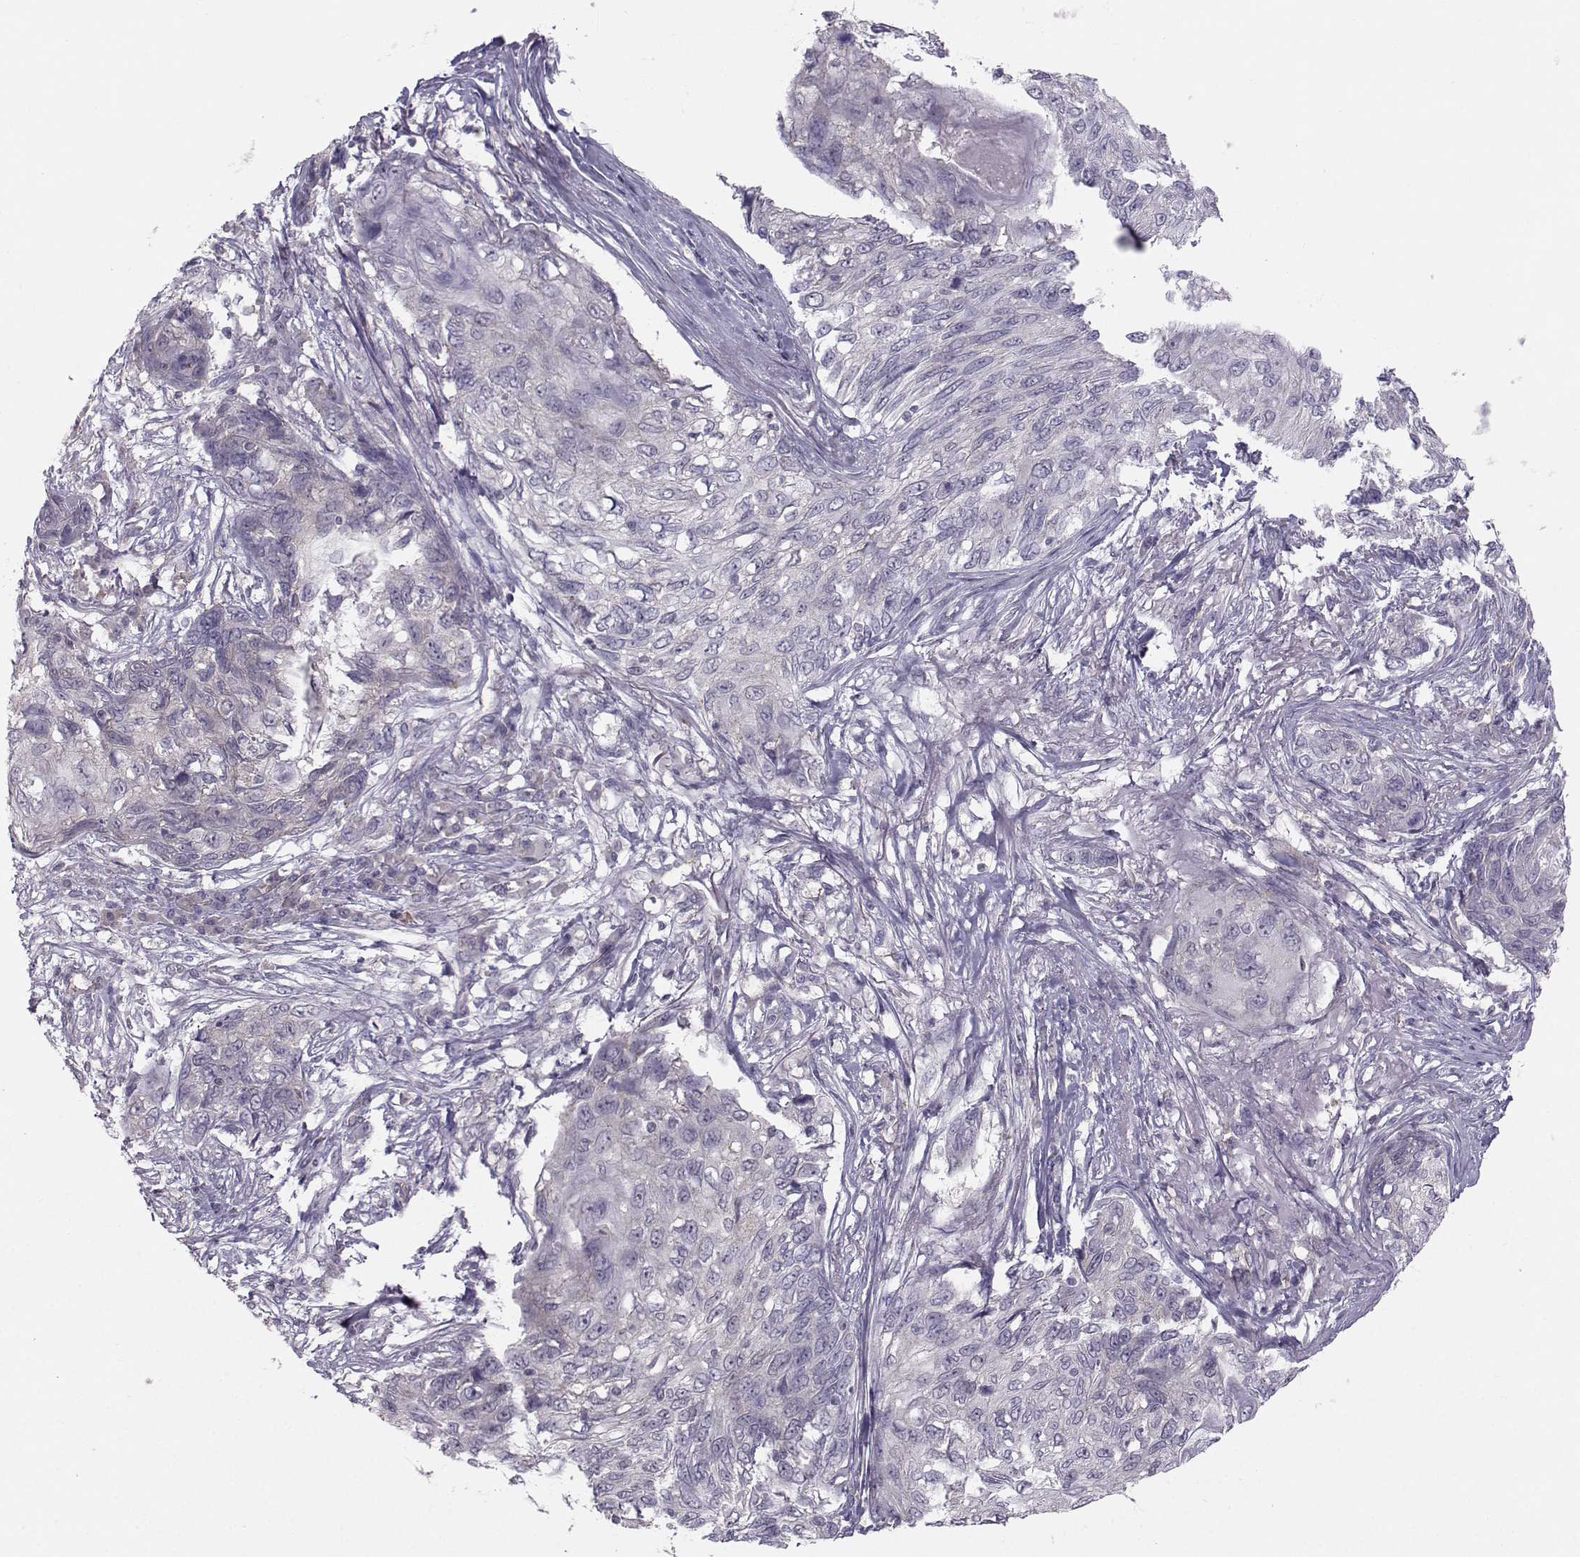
{"staining": {"intensity": "negative", "quantity": "none", "location": "none"}, "tissue": "skin cancer", "cell_type": "Tumor cells", "image_type": "cancer", "snomed": [{"axis": "morphology", "description": "Squamous cell carcinoma, NOS"}, {"axis": "topography", "description": "Skin"}], "caption": "Squamous cell carcinoma (skin) was stained to show a protein in brown. There is no significant positivity in tumor cells. Brightfield microscopy of immunohistochemistry (IHC) stained with DAB (brown) and hematoxylin (blue), captured at high magnification.", "gene": "MAST1", "patient": {"sex": "male", "age": 92}}